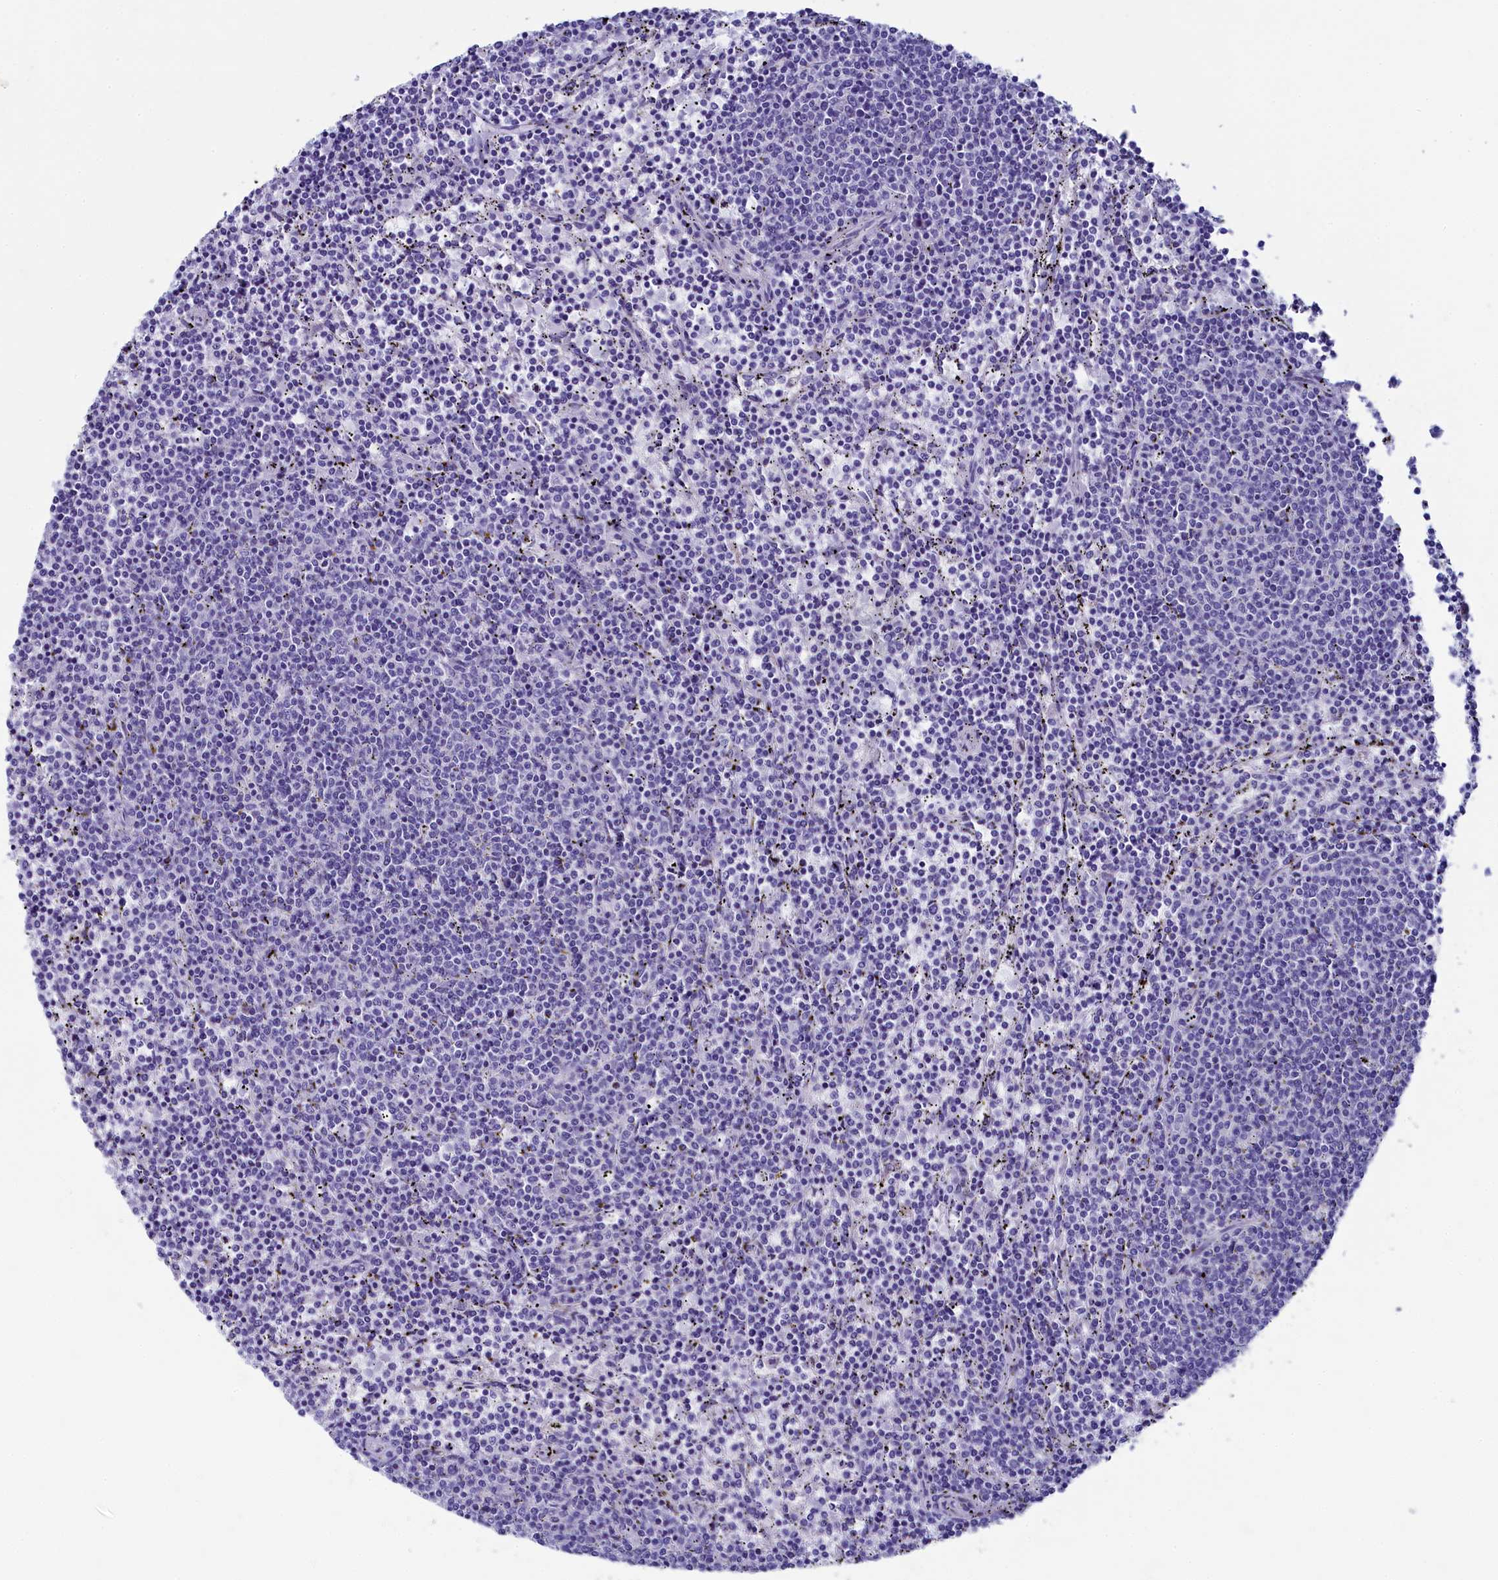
{"staining": {"intensity": "negative", "quantity": "none", "location": "none"}, "tissue": "lymphoma", "cell_type": "Tumor cells", "image_type": "cancer", "snomed": [{"axis": "morphology", "description": "Malignant lymphoma, non-Hodgkin's type, Low grade"}, {"axis": "topography", "description": "Spleen"}], "caption": "Micrograph shows no protein expression in tumor cells of lymphoma tissue.", "gene": "SKA3", "patient": {"sex": "female", "age": 50}}